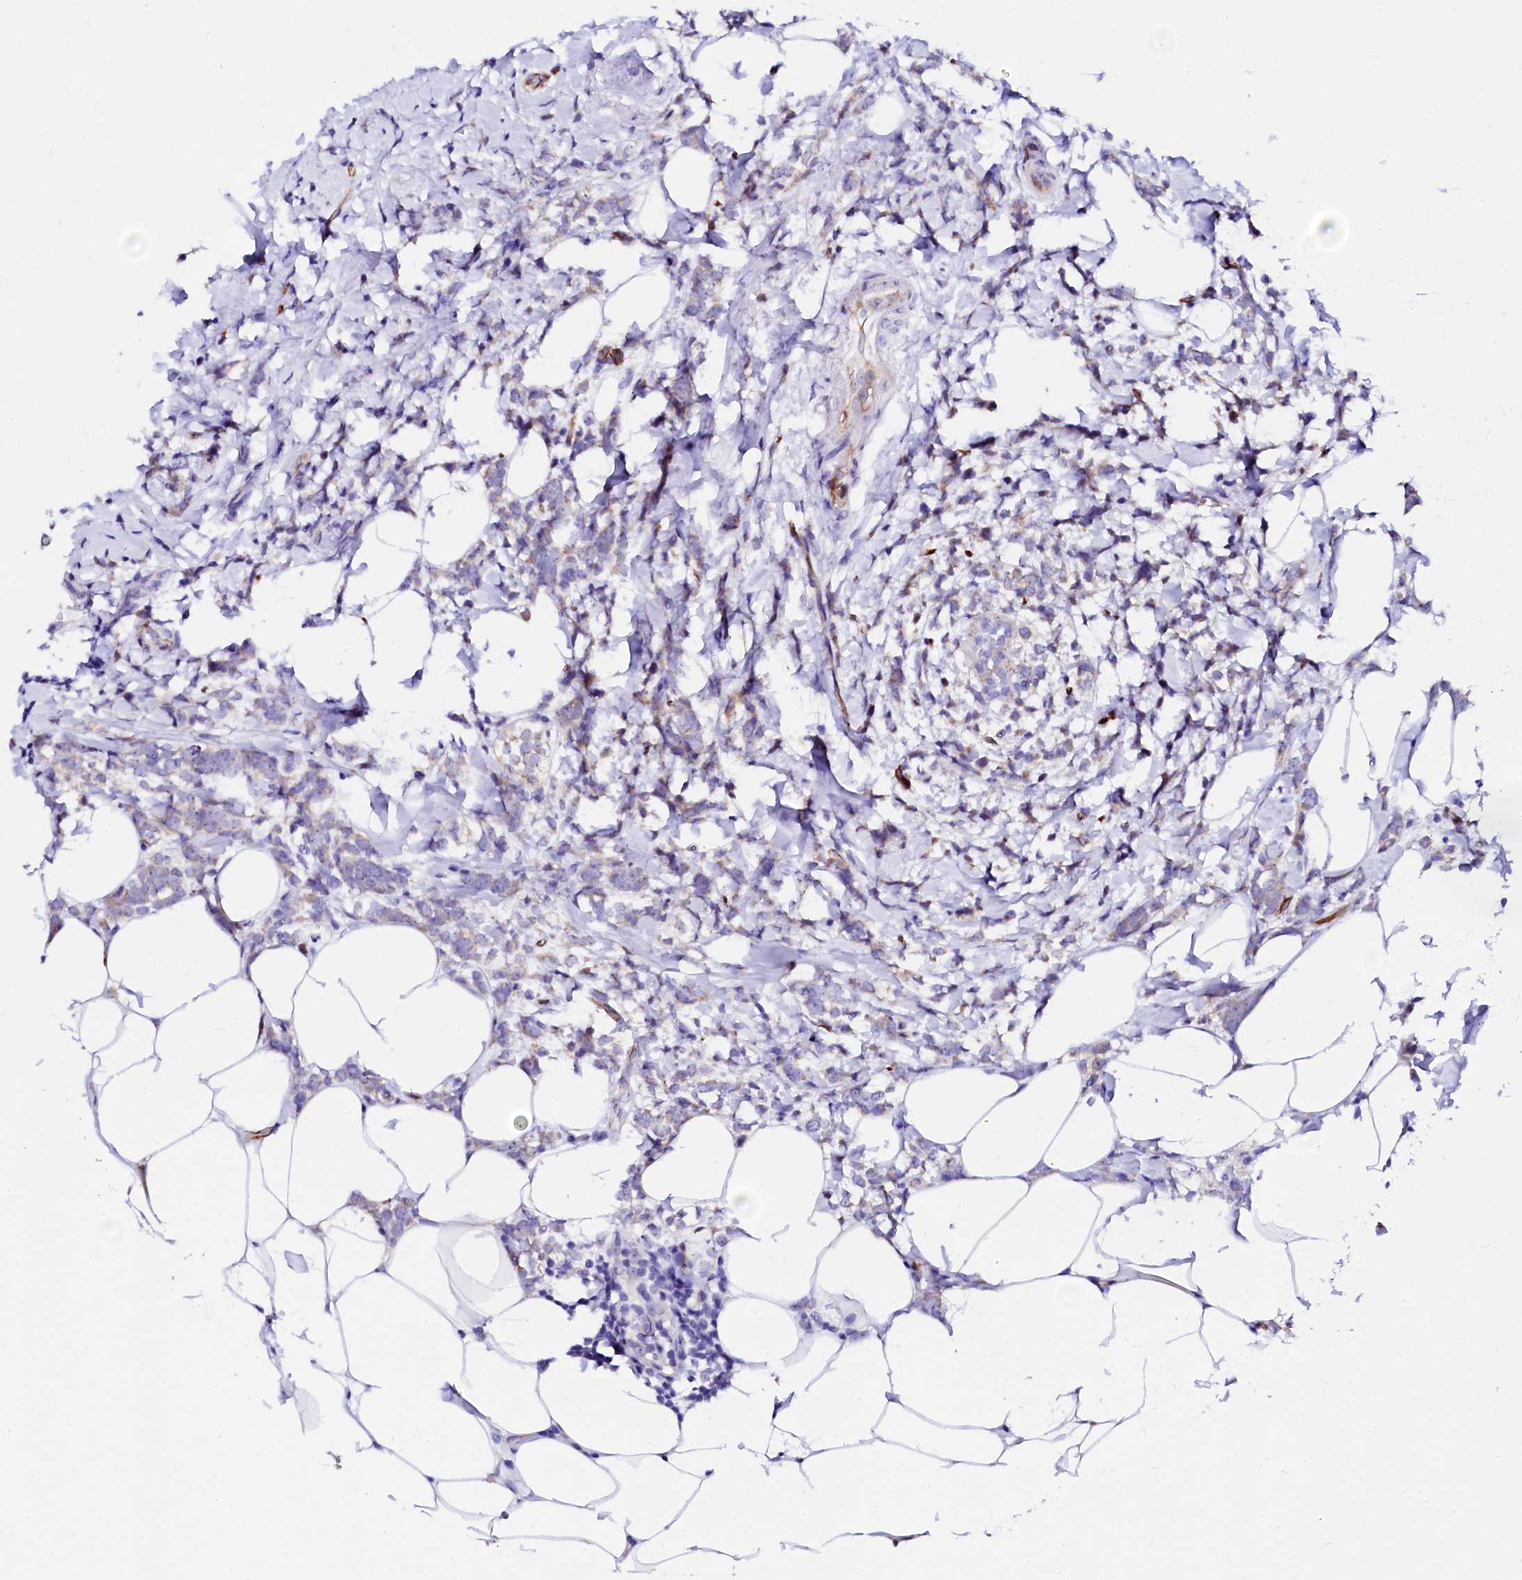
{"staining": {"intensity": "negative", "quantity": "none", "location": "none"}, "tissue": "breast cancer", "cell_type": "Tumor cells", "image_type": "cancer", "snomed": [{"axis": "morphology", "description": "Lobular carcinoma"}, {"axis": "topography", "description": "Breast"}], "caption": "The IHC histopathology image has no significant staining in tumor cells of breast cancer tissue.", "gene": "SFR1", "patient": {"sex": "female", "age": 58}}